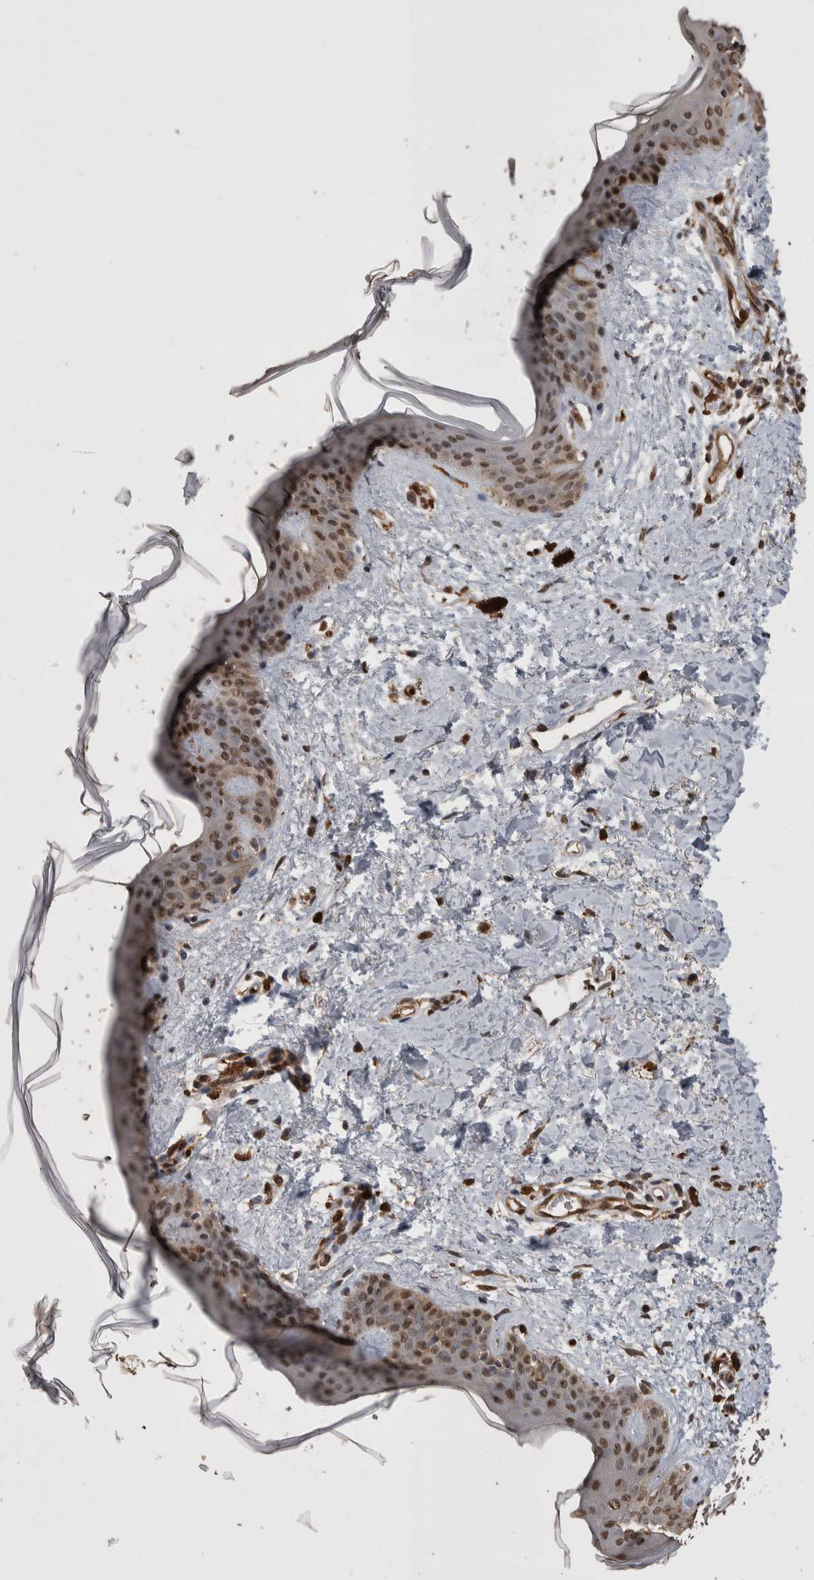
{"staining": {"intensity": "moderate", "quantity": ">75%", "location": "cytoplasmic/membranous"}, "tissue": "skin", "cell_type": "Fibroblasts", "image_type": "normal", "snomed": [{"axis": "morphology", "description": "Normal tissue, NOS"}, {"axis": "topography", "description": "Skin"}], "caption": "Fibroblasts reveal moderate cytoplasmic/membranous staining in approximately >75% of cells in benign skin. Immunohistochemistry (ihc) stains the protein in brown and the nuclei are stained blue.", "gene": "LXN", "patient": {"sex": "female", "age": 46}}